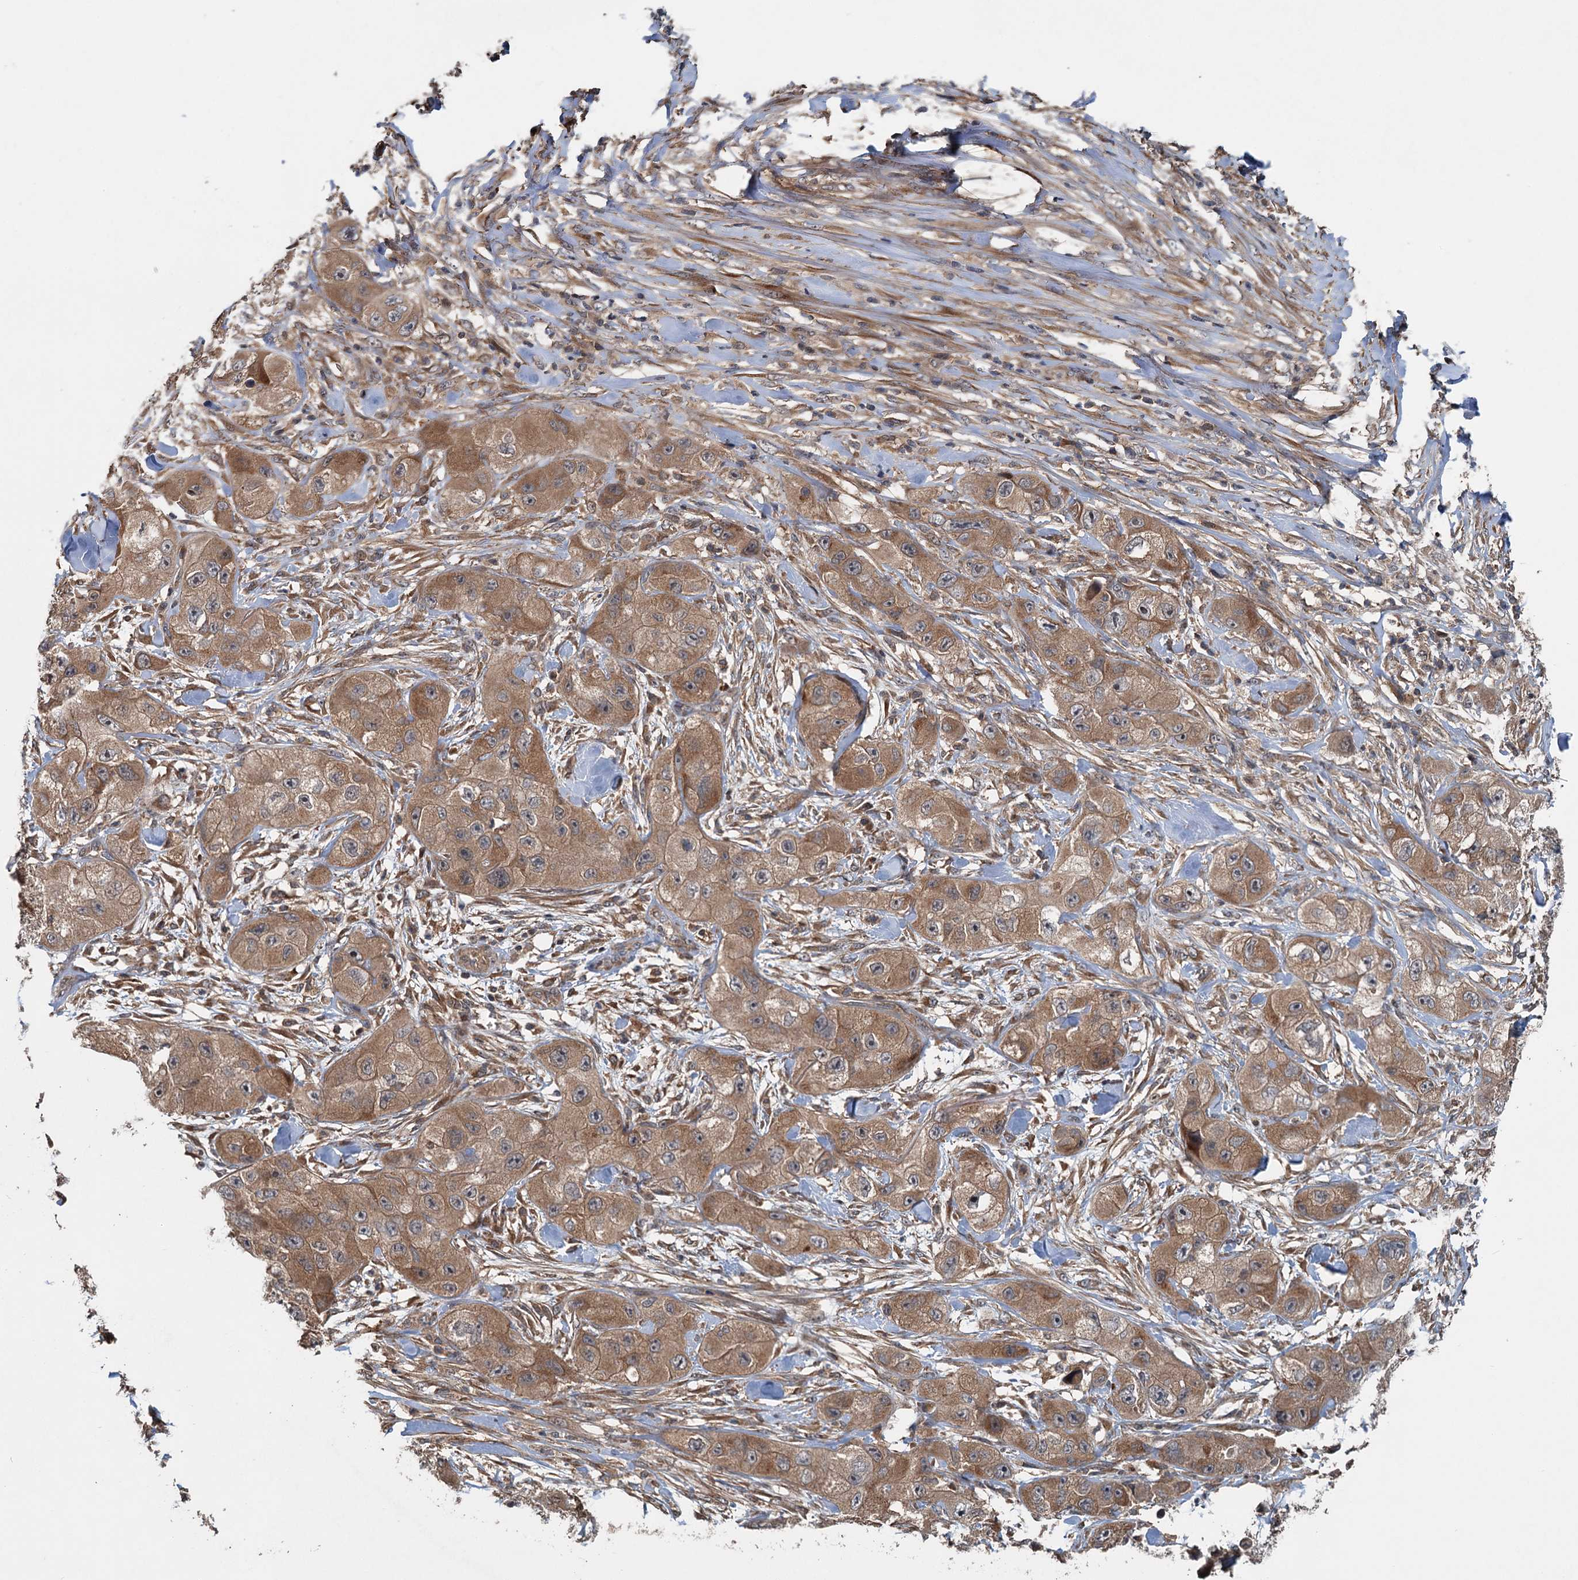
{"staining": {"intensity": "moderate", "quantity": ">75%", "location": "cytoplasmic/membranous"}, "tissue": "skin cancer", "cell_type": "Tumor cells", "image_type": "cancer", "snomed": [{"axis": "morphology", "description": "Squamous cell carcinoma, NOS"}, {"axis": "topography", "description": "Skin"}, {"axis": "topography", "description": "Subcutis"}], "caption": "This histopathology image reveals squamous cell carcinoma (skin) stained with immunohistochemistry to label a protein in brown. The cytoplasmic/membranous of tumor cells show moderate positivity for the protein. Nuclei are counter-stained blue.", "gene": "TEDC1", "patient": {"sex": "male", "age": 73}}